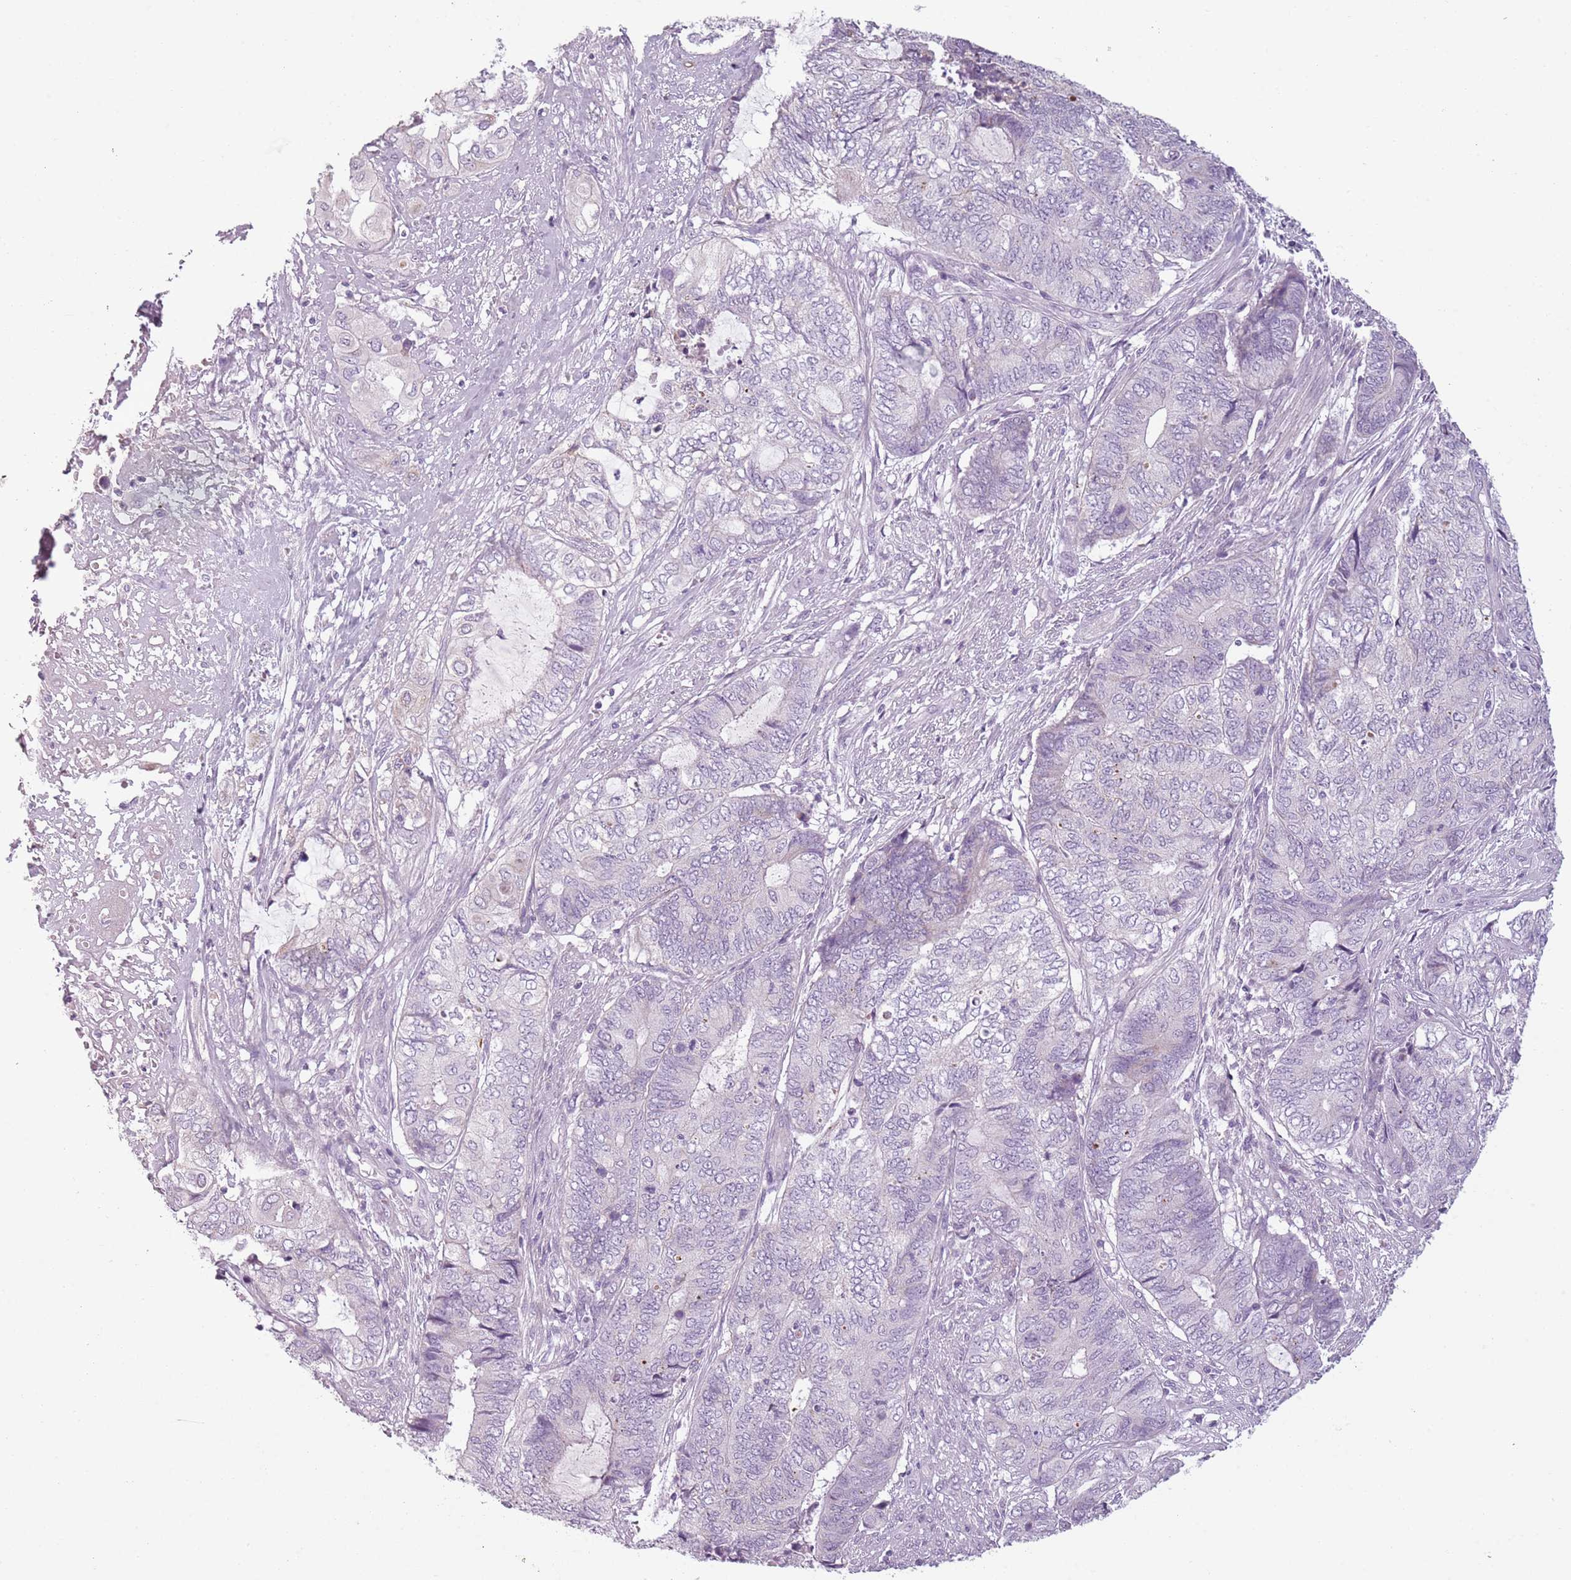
{"staining": {"intensity": "negative", "quantity": "none", "location": "none"}, "tissue": "endometrial cancer", "cell_type": "Tumor cells", "image_type": "cancer", "snomed": [{"axis": "morphology", "description": "Adenocarcinoma, NOS"}, {"axis": "topography", "description": "Uterus"}, {"axis": "topography", "description": "Endometrium"}], "caption": "The micrograph exhibits no staining of tumor cells in endometrial cancer.", "gene": "MEGF8", "patient": {"sex": "female", "age": 70}}